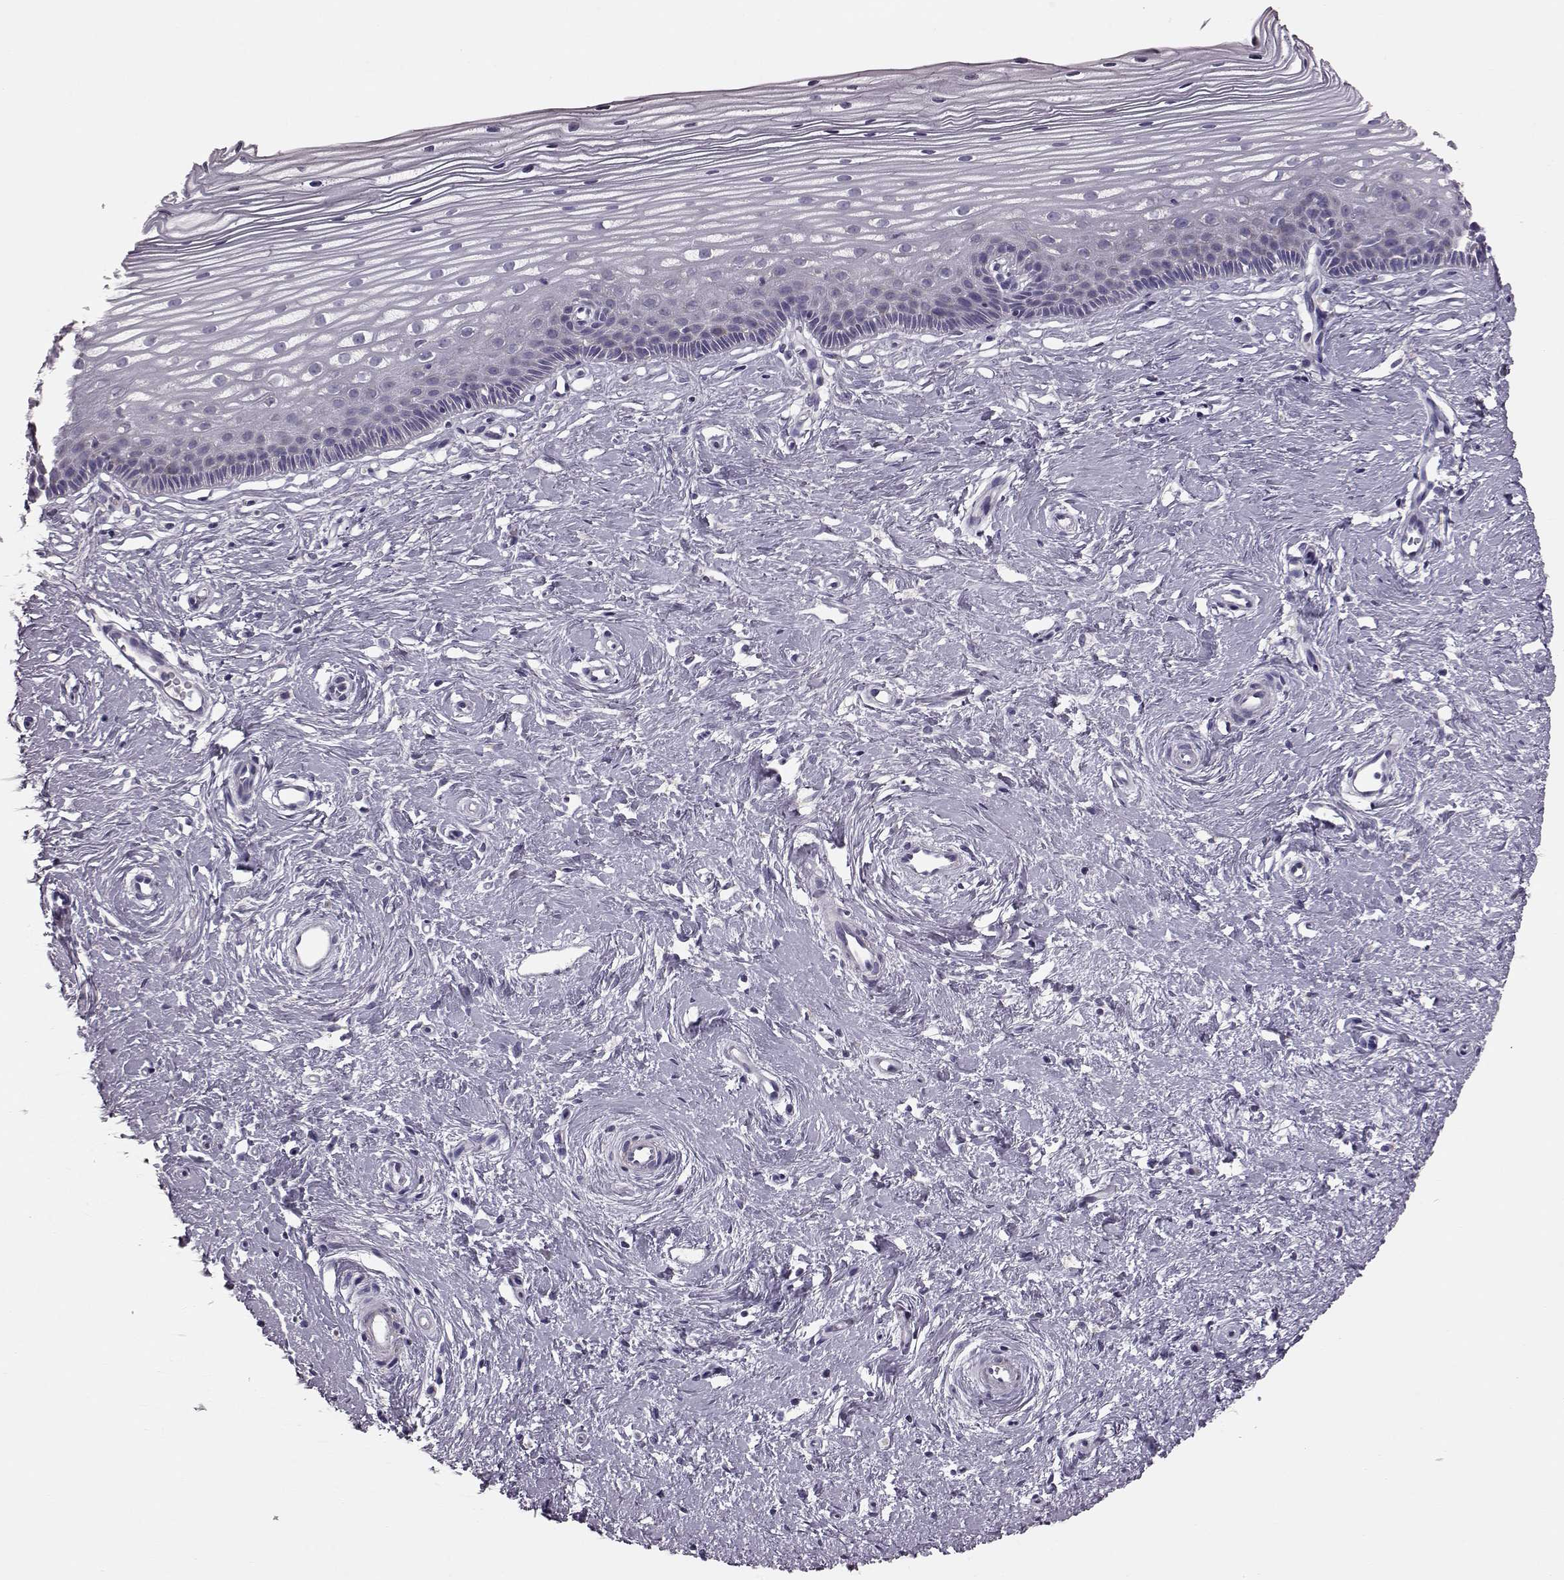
{"staining": {"intensity": "weak", "quantity": ">75%", "location": "cytoplasmic/membranous"}, "tissue": "cervix", "cell_type": "Glandular cells", "image_type": "normal", "snomed": [{"axis": "morphology", "description": "Normal tissue, NOS"}, {"axis": "topography", "description": "Cervix"}], "caption": "A histopathology image showing weak cytoplasmic/membranous positivity in approximately >75% of glandular cells in normal cervix, as visualized by brown immunohistochemical staining.", "gene": "ATP5MF", "patient": {"sex": "female", "age": 40}}